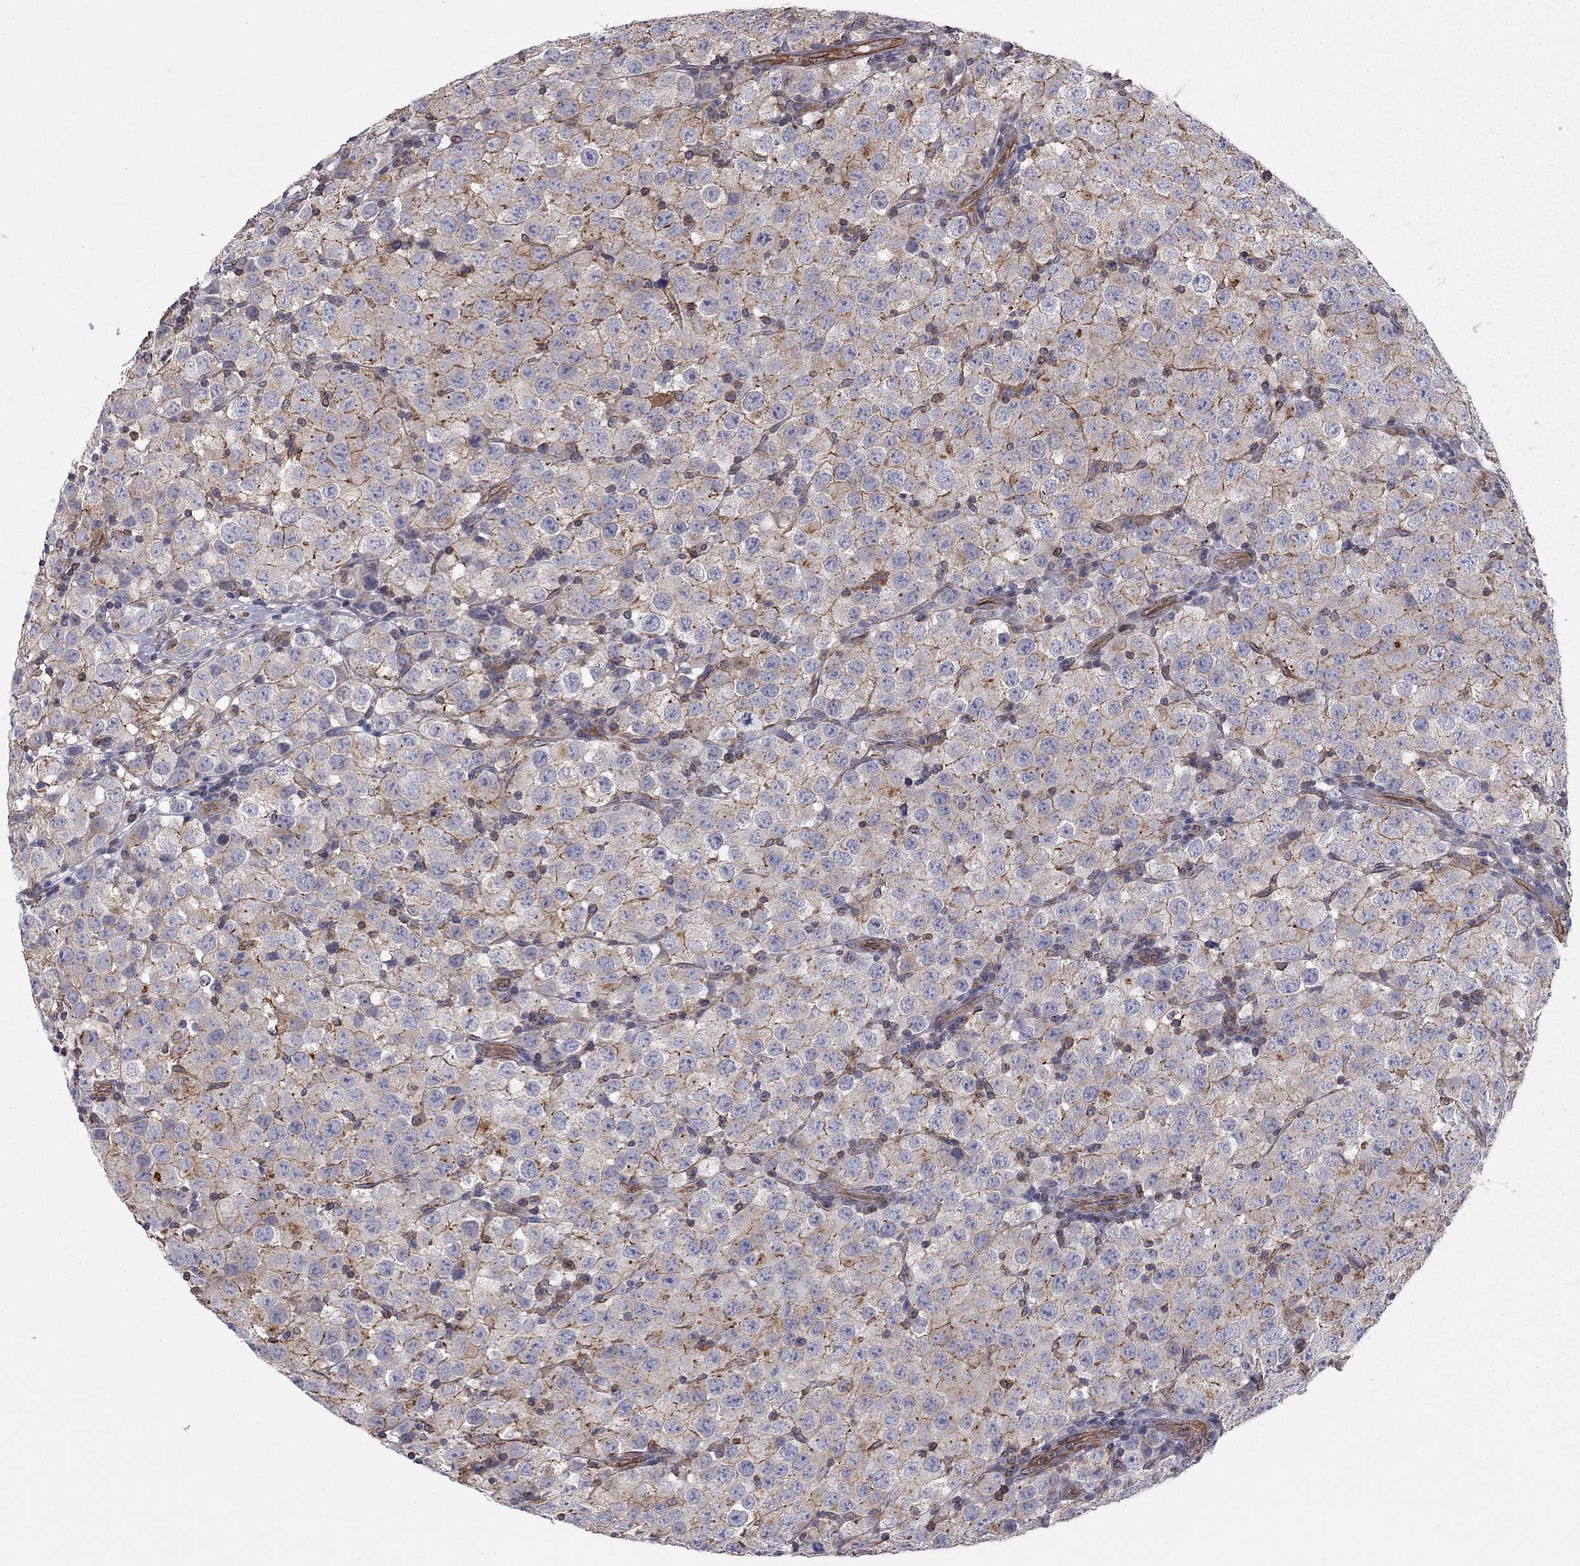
{"staining": {"intensity": "strong", "quantity": "25%-75%", "location": "cytoplasmic/membranous"}, "tissue": "testis cancer", "cell_type": "Tumor cells", "image_type": "cancer", "snomed": [{"axis": "morphology", "description": "Seminoma, NOS"}, {"axis": "topography", "description": "Testis"}], "caption": "This is an image of immunohistochemistry staining of testis cancer (seminoma), which shows strong expression in the cytoplasmic/membranous of tumor cells.", "gene": "BICDL2", "patient": {"sex": "male", "age": 34}}